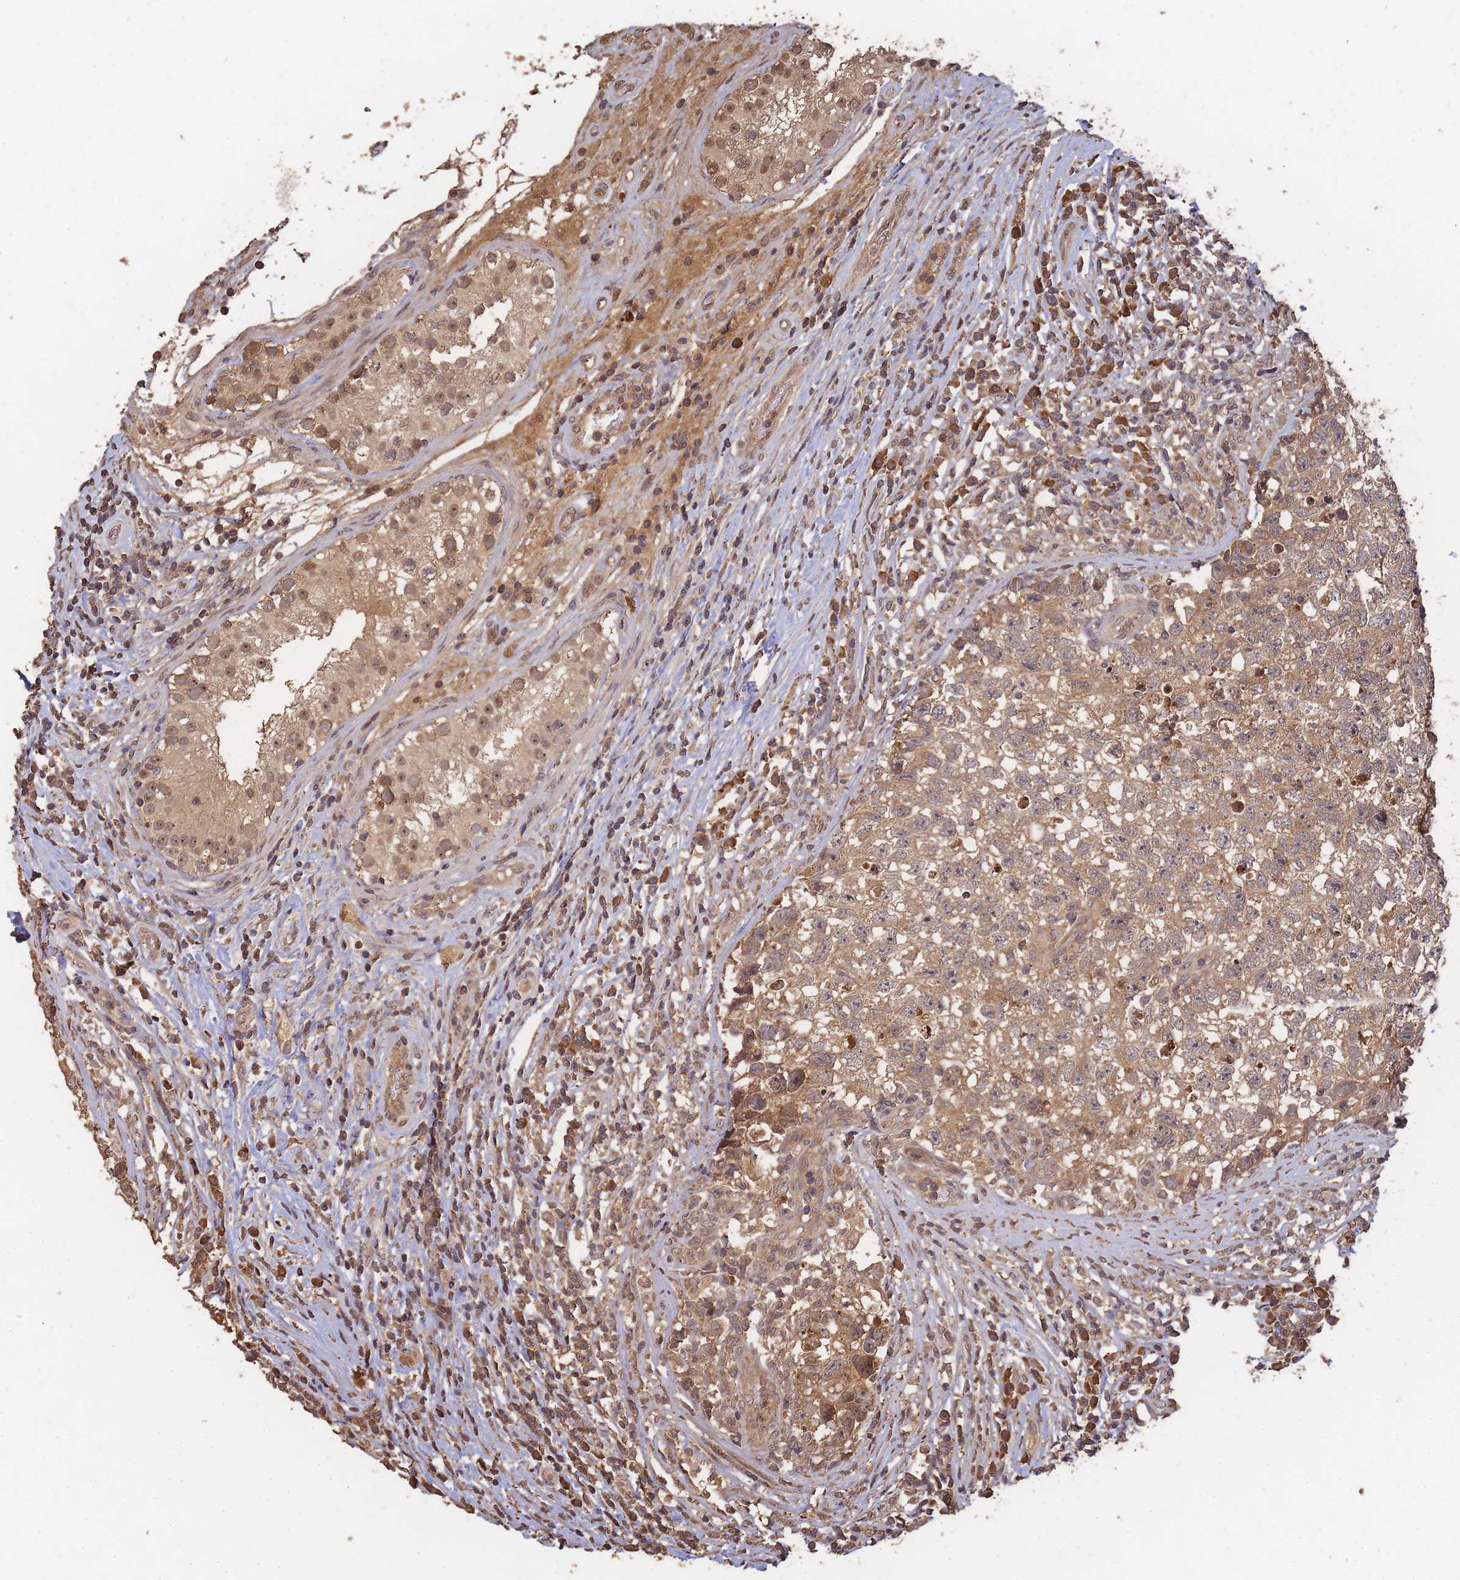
{"staining": {"intensity": "moderate", "quantity": ">75%", "location": "cytoplasmic/membranous"}, "tissue": "testis cancer", "cell_type": "Tumor cells", "image_type": "cancer", "snomed": [{"axis": "morphology", "description": "Seminoma, NOS"}, {"axis": "morphology", "description": "Carcinoma, Embryonal, NOS"}, {"axis": "topography", "description": "Testis"}], "caption": "The image shows immunohistochemical staining of testis seminoma. There is moderate cytoplasmic/membranous staining is present in about >75% of tumor cells.", "gene": "ALKBH1", "patient": {"sex": "male", "age": 29}}